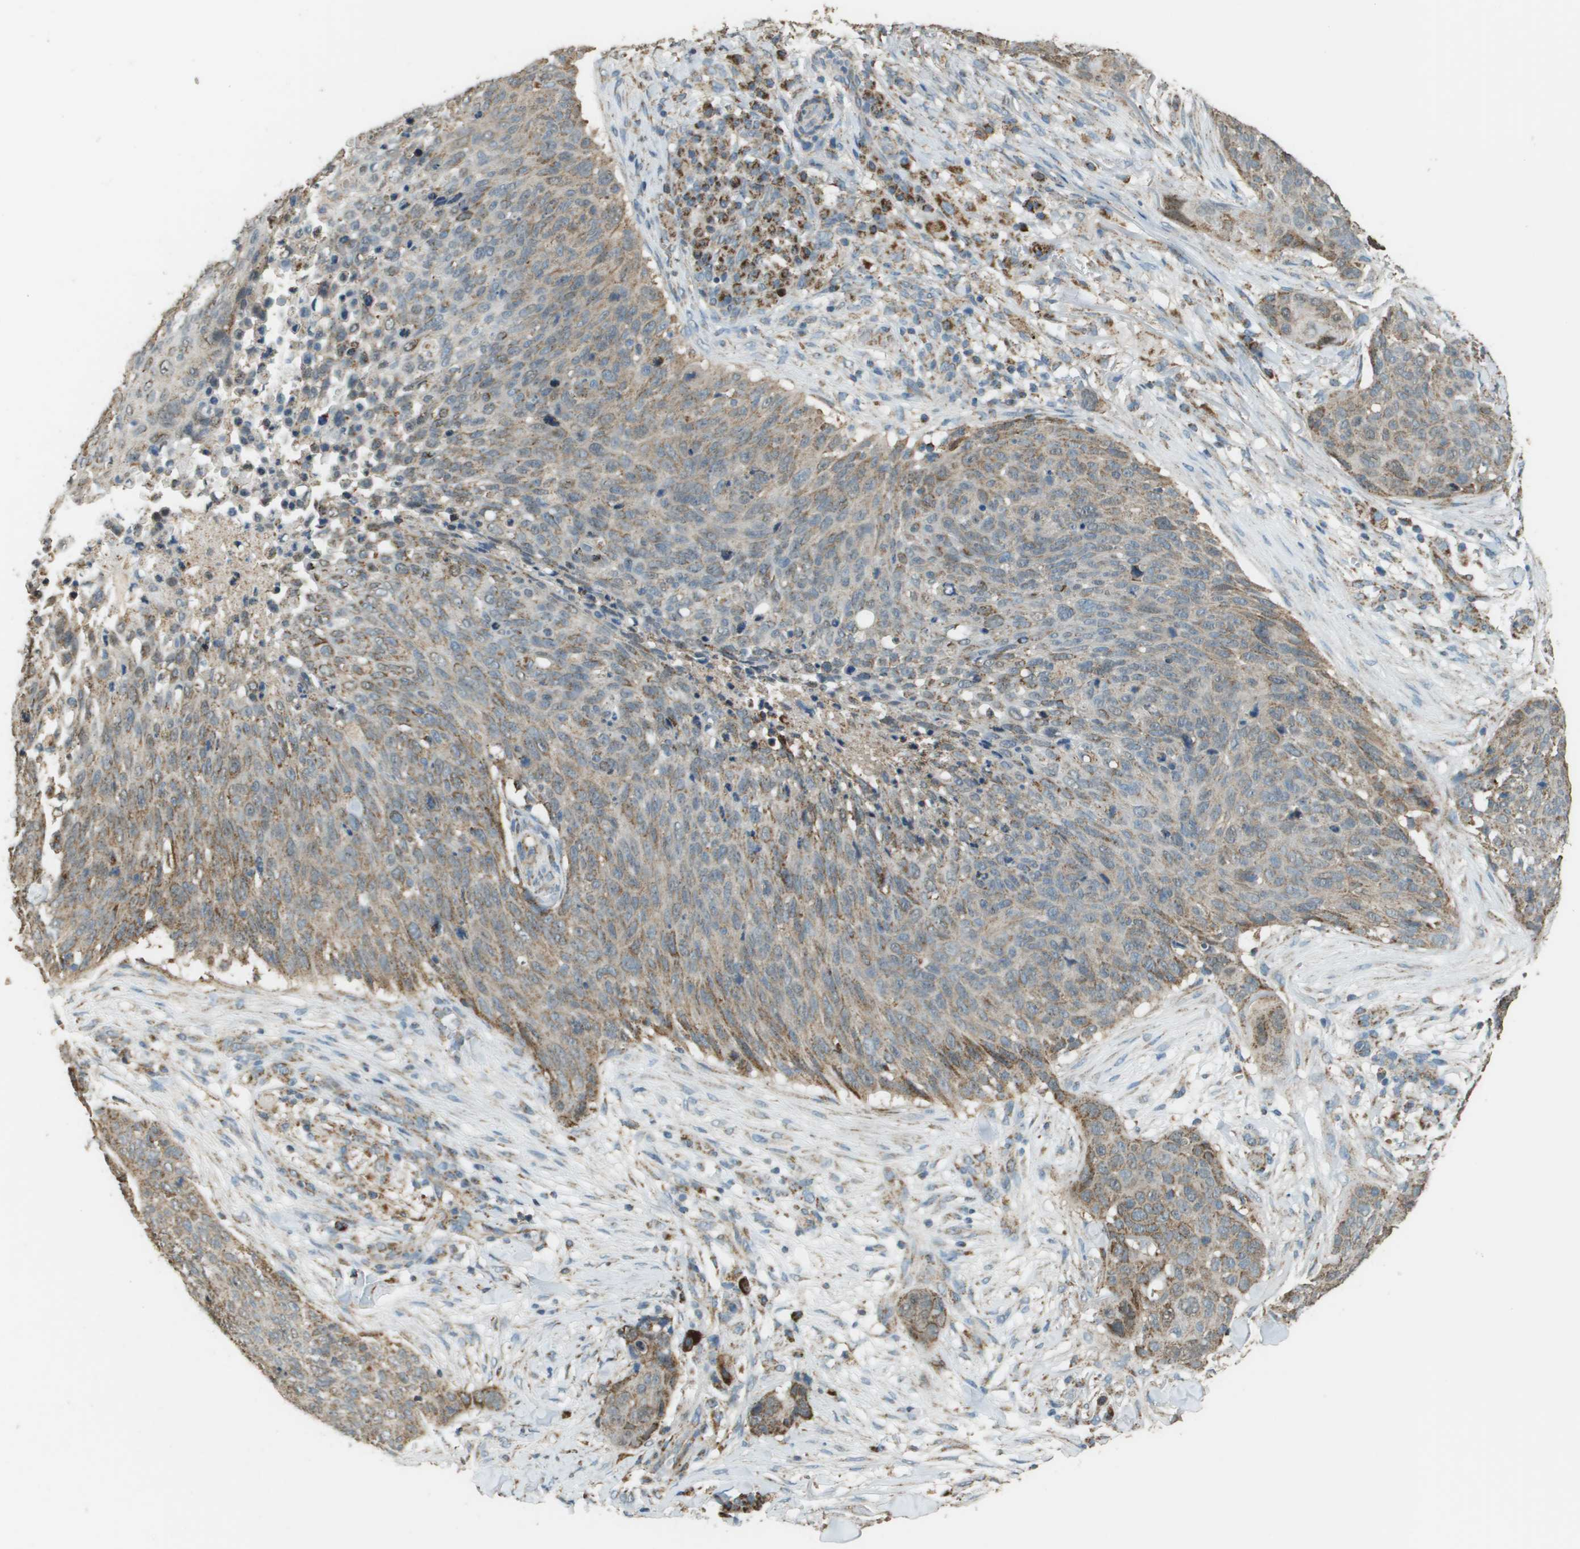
{"staining": {"intensity": "moderate", "quantity": "25%-75%", "location": "cytoplasmic/membranous"}, "tissue": "skin cancer", "cell_type": "Tumor cells", "image_type": "cancer", "snomed": [{"axis": "morphology", "description": "Squamous cell carcinoma in situ, NOS"}, {"axis": "morphology", "description": "Squamous cell carcinoma, NOS"}, {"axis": "topography", "description": "Skin"}], "caption": "The image displays a brown stain indicating the presence of a protein in the cytoplasmic/membranous of tumor cells in squamous cell carcinoma in situ (skin).", "gene": "FH", "patient": {"sex": "male", "age": 93}}